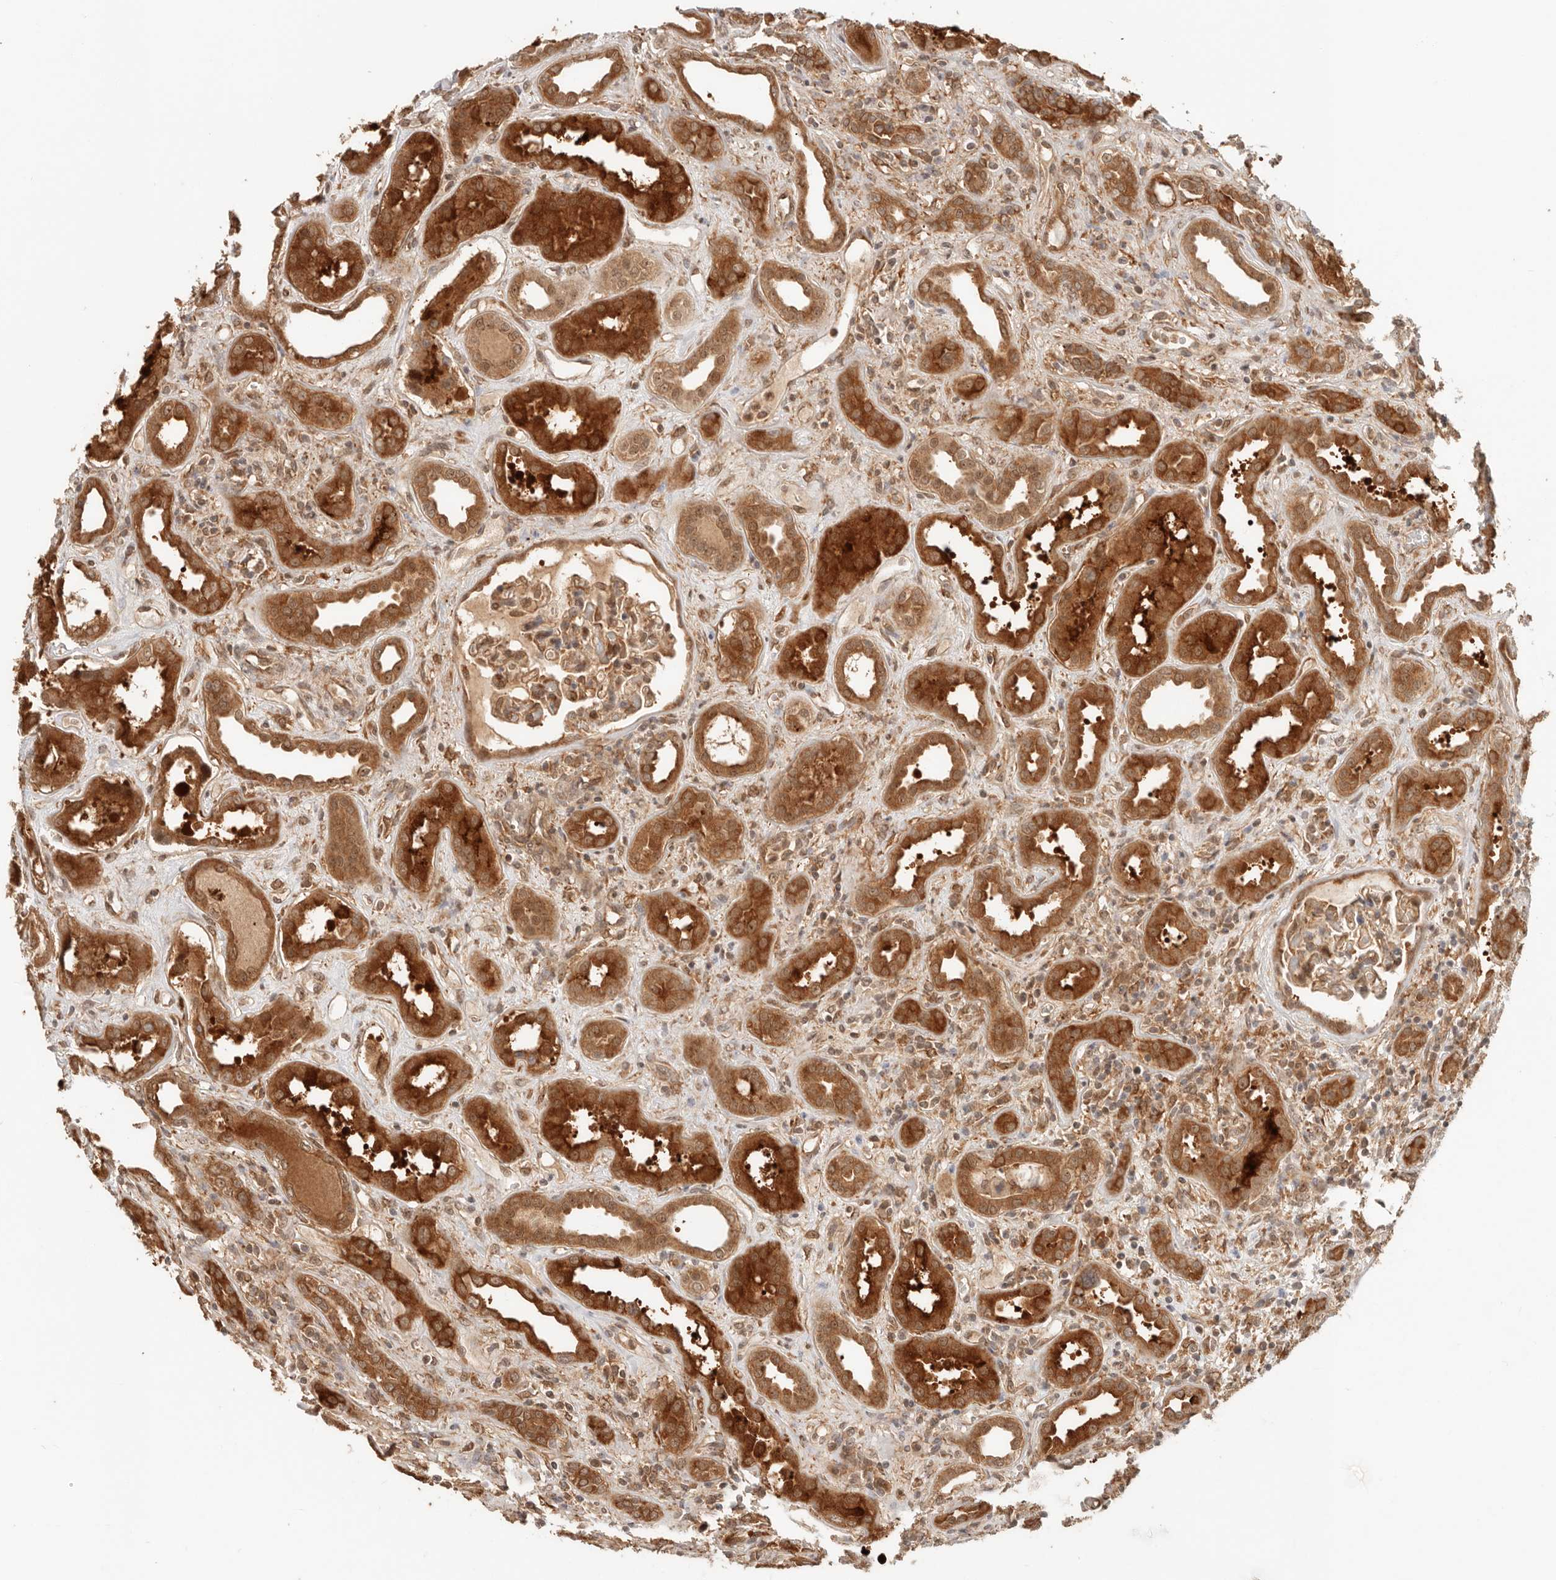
{"staining": {"intensity": "moderate", "quantity": ">75%", "location": "cytoplasmic/membranous"}, "tissue": "kidney", "cell_type": "Cells in glomeruli", "image_type": "normal", "snomed": [{"axis": "morphology", "description": "Normal tissue, NOS"}, {"axis": "topography", "description": "Kidney"}], "caption": "An image showing moderate cytoplasmic/membranous positivity in approximately >75% of cells in glomeruli in benign kidney, as visualized by brown immunohistochemical staining.", "gene": "HEXD", "patient": {"sex": "male", "age": 59}}